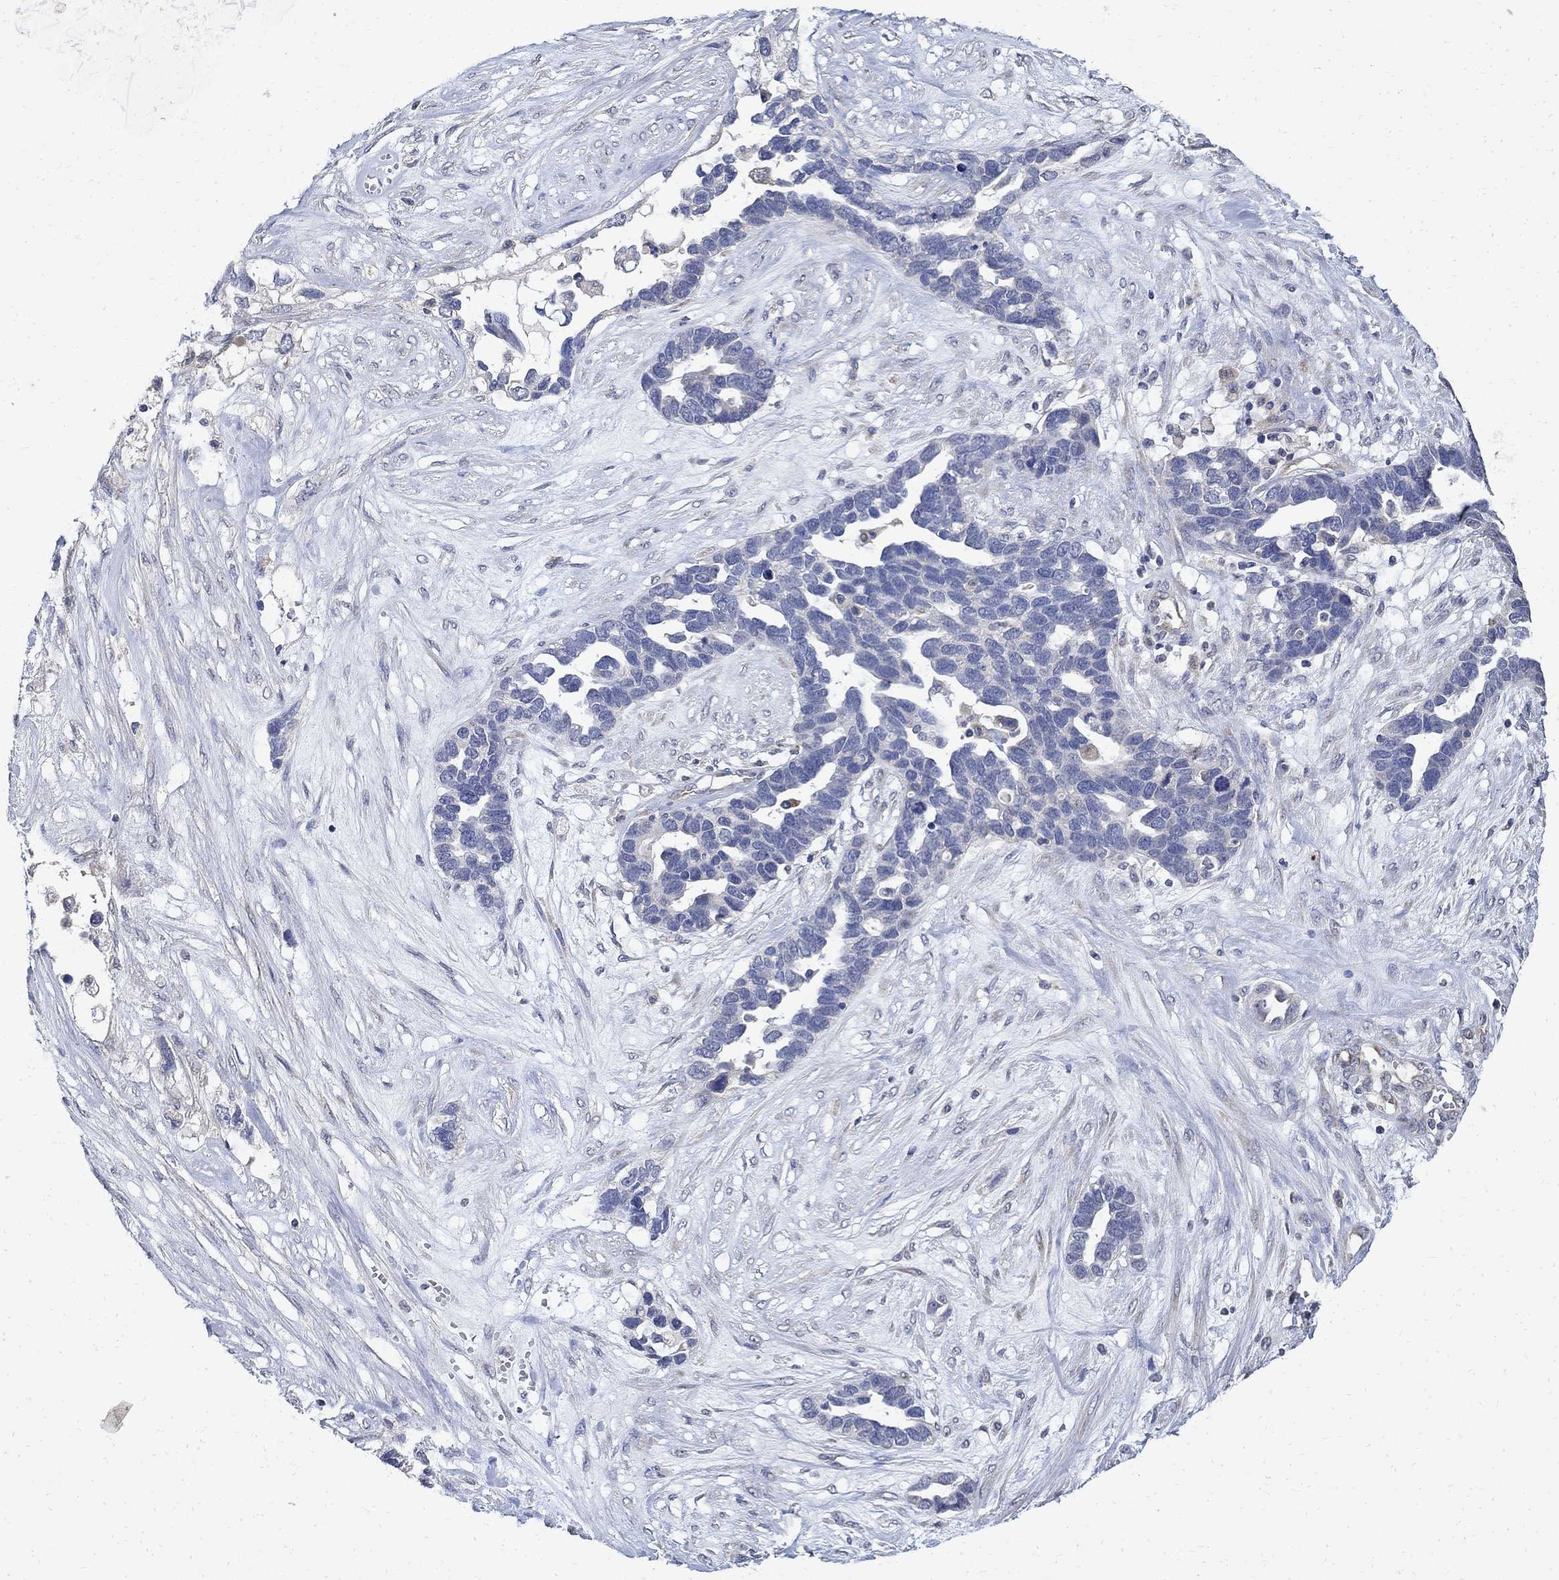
{"staining": {"intensity": "negative", "quantity": "none", "location": "none"}, "tissue": "ovarian cancer", "cell_type": "Tumor cells", "image_type": "cancer", "snomed": [{"axis": "morphology", "description": "Cystadenocarcinoma, serous, NOS"}, {"axis": "topography", "description": "Ovary"}], "caption": "This micrograph is of ovarian cancer stained with immunohistochemistry to label a protein in brown with the nuclei are counter-stained blue. There is no expression in tumor cells.", "gene": "TMEM169", "patient": {"sex": "female", "age": 54}}